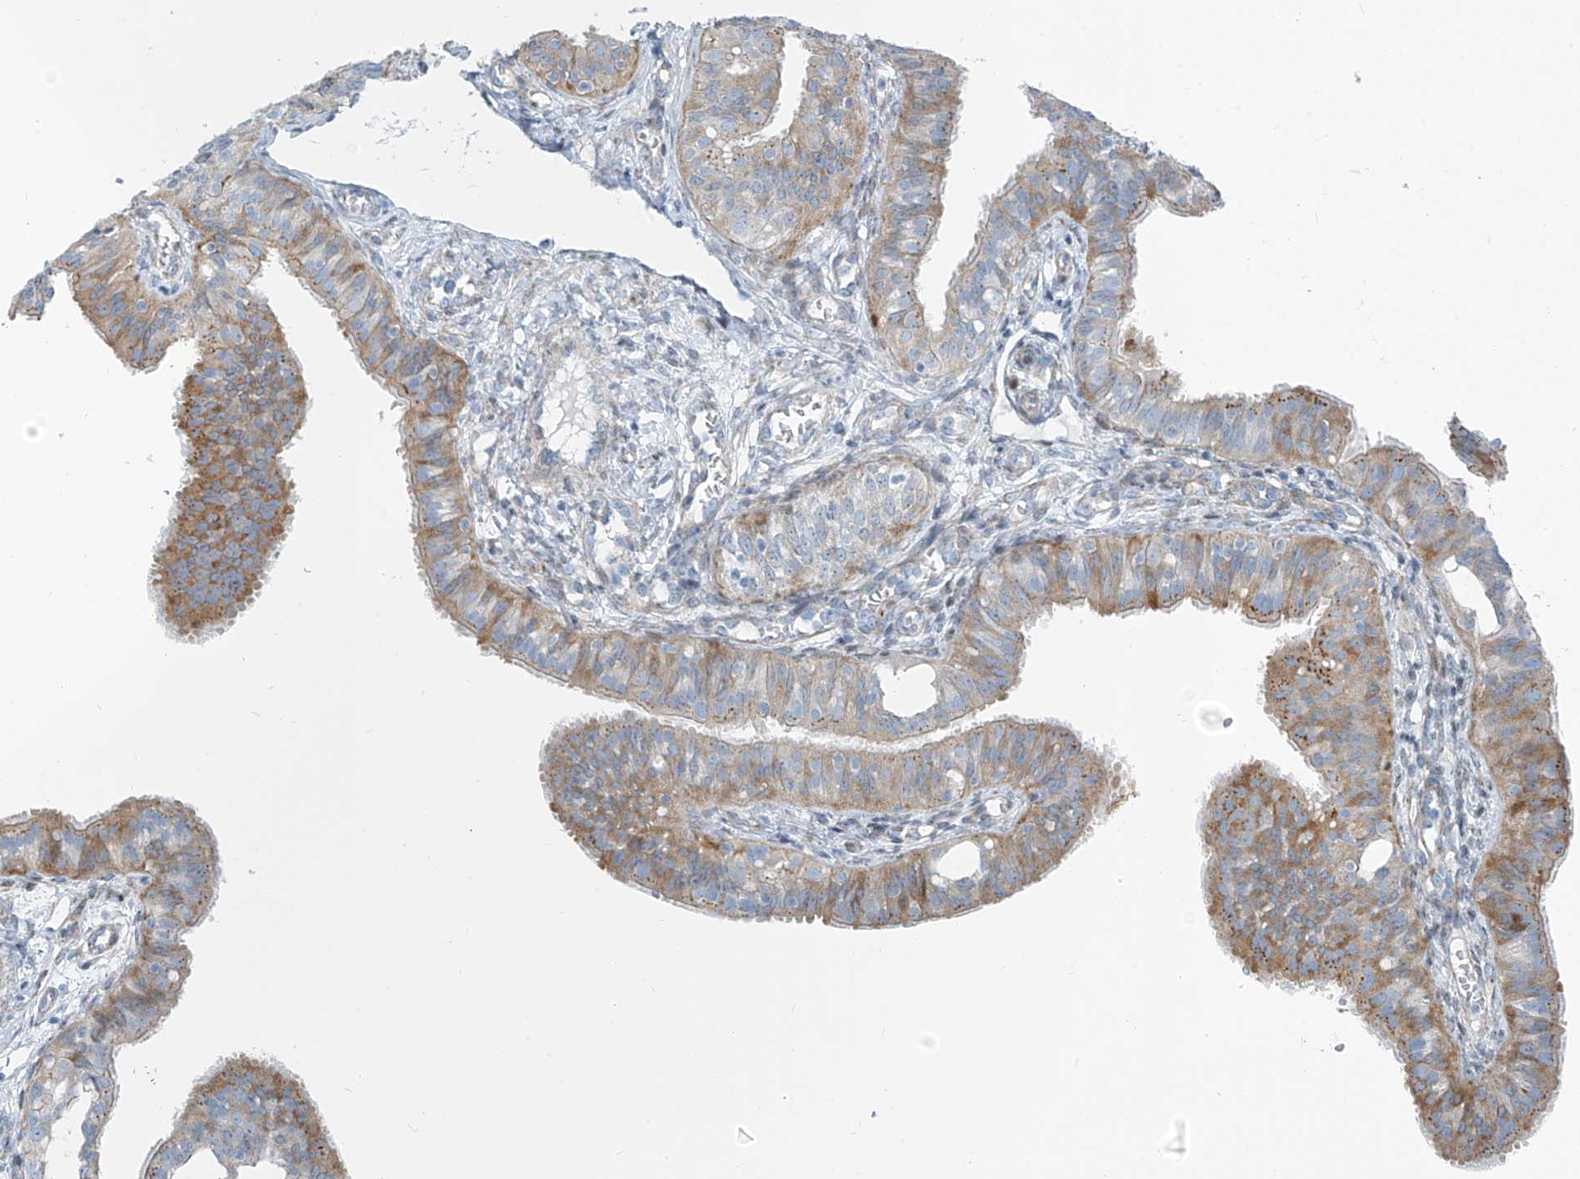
{"staining": {"intensity": "moderate", "quantity": "25%-75%", "location": "cytoplasmic/membranous"}, "tissue": "fallopian tube", "cell_type": "Glandular cells", "image_type": "normal", "snomed": [{"axis": "morphology", "description": "Normal tissue, NOS"}, {"axis": "topography", "description": "Fallopian tube"}, {"axis": "topography", "description": "Ovary"}], "caption": "The image exhibits staining of unremarkable fallopian tube, revealing moderate cytoplasmic/membranous protein positivity (brown color) within glandular cells.", "gene": "HIC2", "patient": {"sex": "female", "age": 42}}